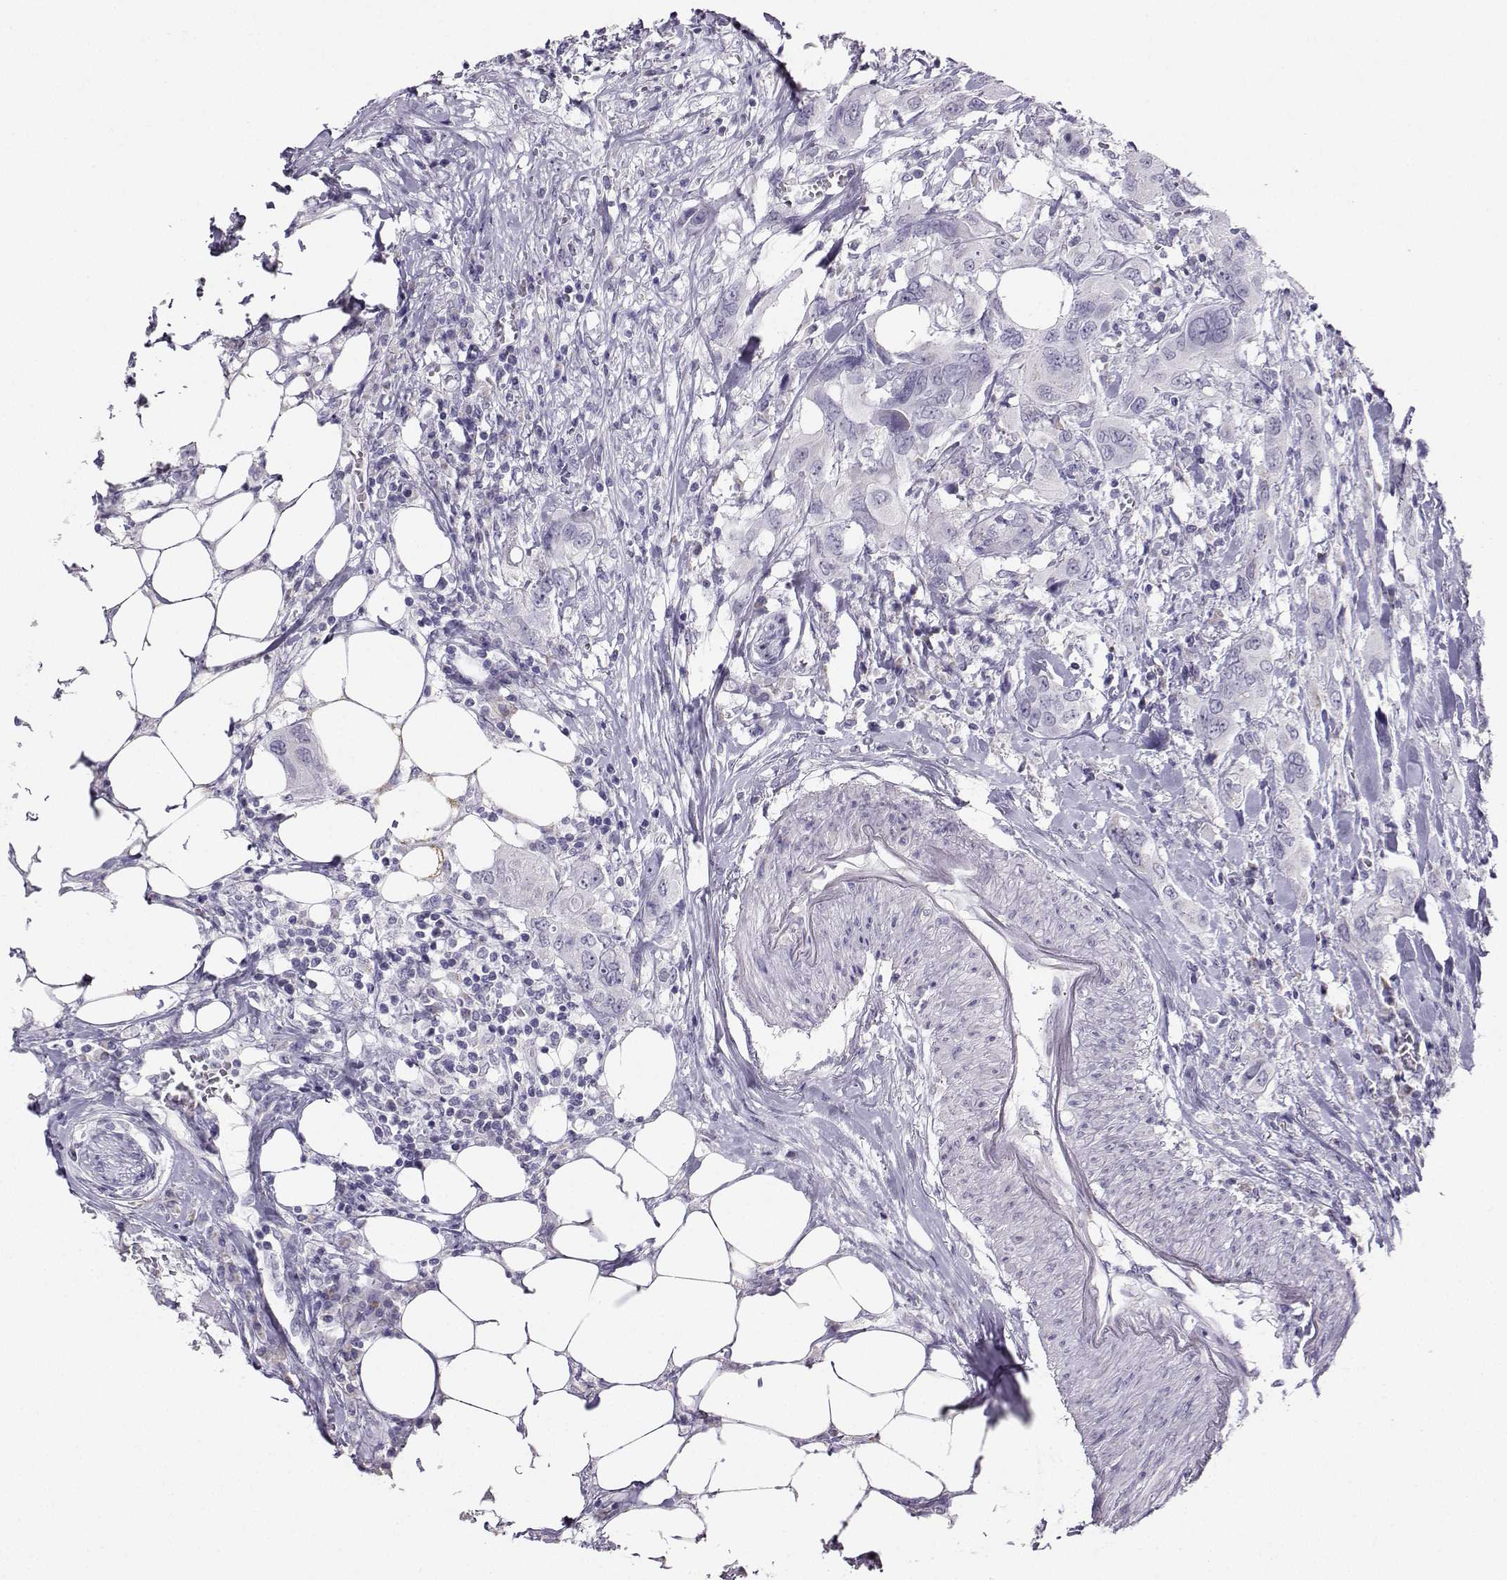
{"staining": {"intensity": "negative", "quantity": "none", "location": "none"}, "tissue": "urothelial cancer", "cell_type": "Tumor cells", "image_type": "cancer", "snomed": [{"axis": "morphology", "description": "Urothelial carcinoma, NOS"}, {"axis": "morphology", "description": "Urothelial carcinoma, High grade"}, {"axis": "topography", "description": "Urinary bladder"}], "caption": "A high-resolution histopathology image shows immunohistochemistry staining of high-grade urothelial carcinoma, which reveals no significant staining in tumor cells.", "gene": "AVP", "patient": {"sex": "male", "age": 63}}